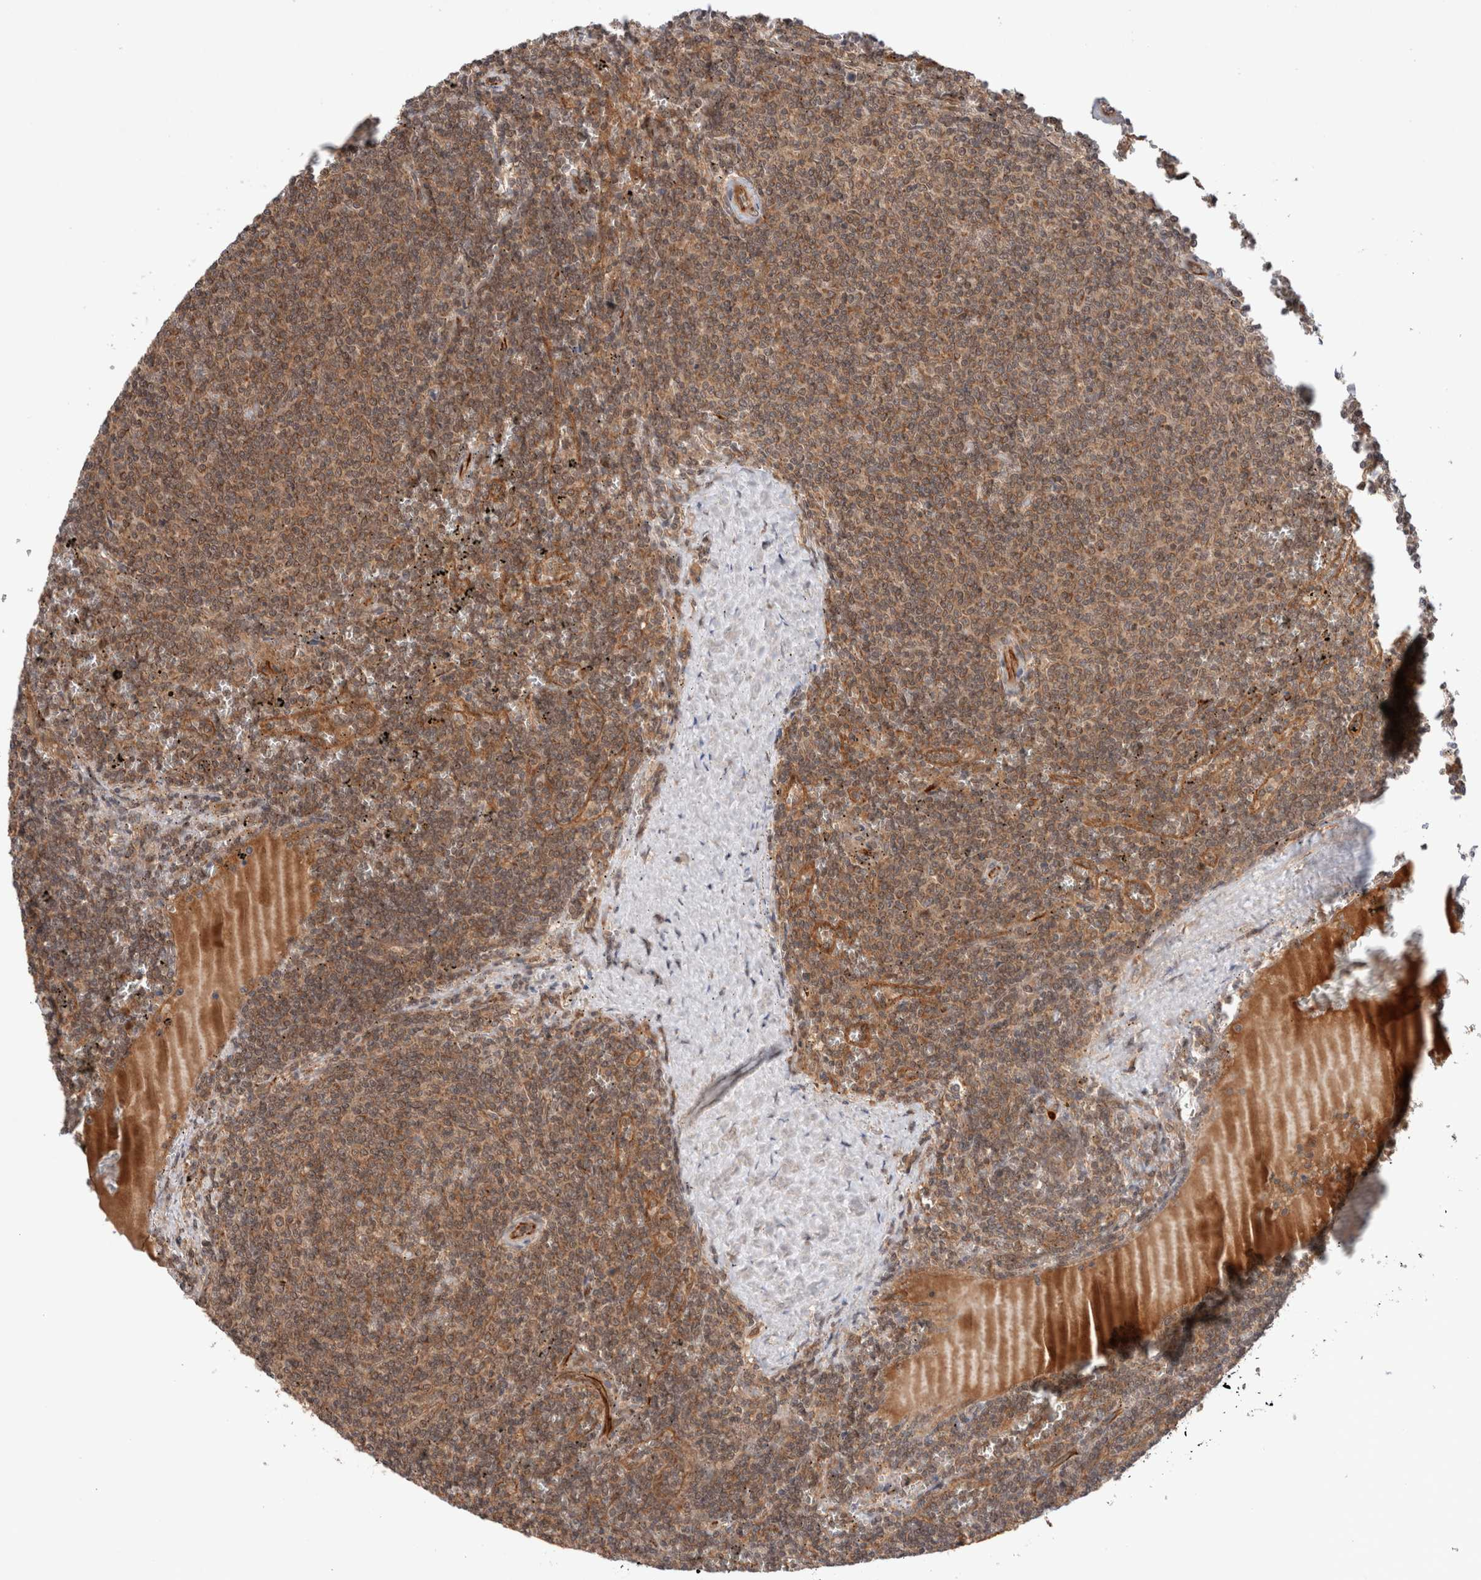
{"staining": {"intensity": "moderate", "quantity": ">75%", "location": "cytoplasmic/membranous"}, "tissue": "lymphoma", "cell_type": "Tumor cells", "image_type": "cancer", "snomed": [{"axis": "morphology", "description": "Malignant lymphoma, non-Hodgkin's type, Low grade"}, {"axis": "topography", "description": "Spleen"}], "caption": "Immunohistochemistry staining of malignant lymphoma, non-Hodgkin's type (low-grade), which reveals medium levels of moderate cytoplasmic/membranous expression in about >75% of tumor cells indicating moderate cytoplasmic/membranous protein staining. The staining was performed using DAB (brown) for protein detection and nuclei were counterstained in hematoxylin (blue).", "gene": "SIKE1", "patient": {"sex": "female", "age": 50}}